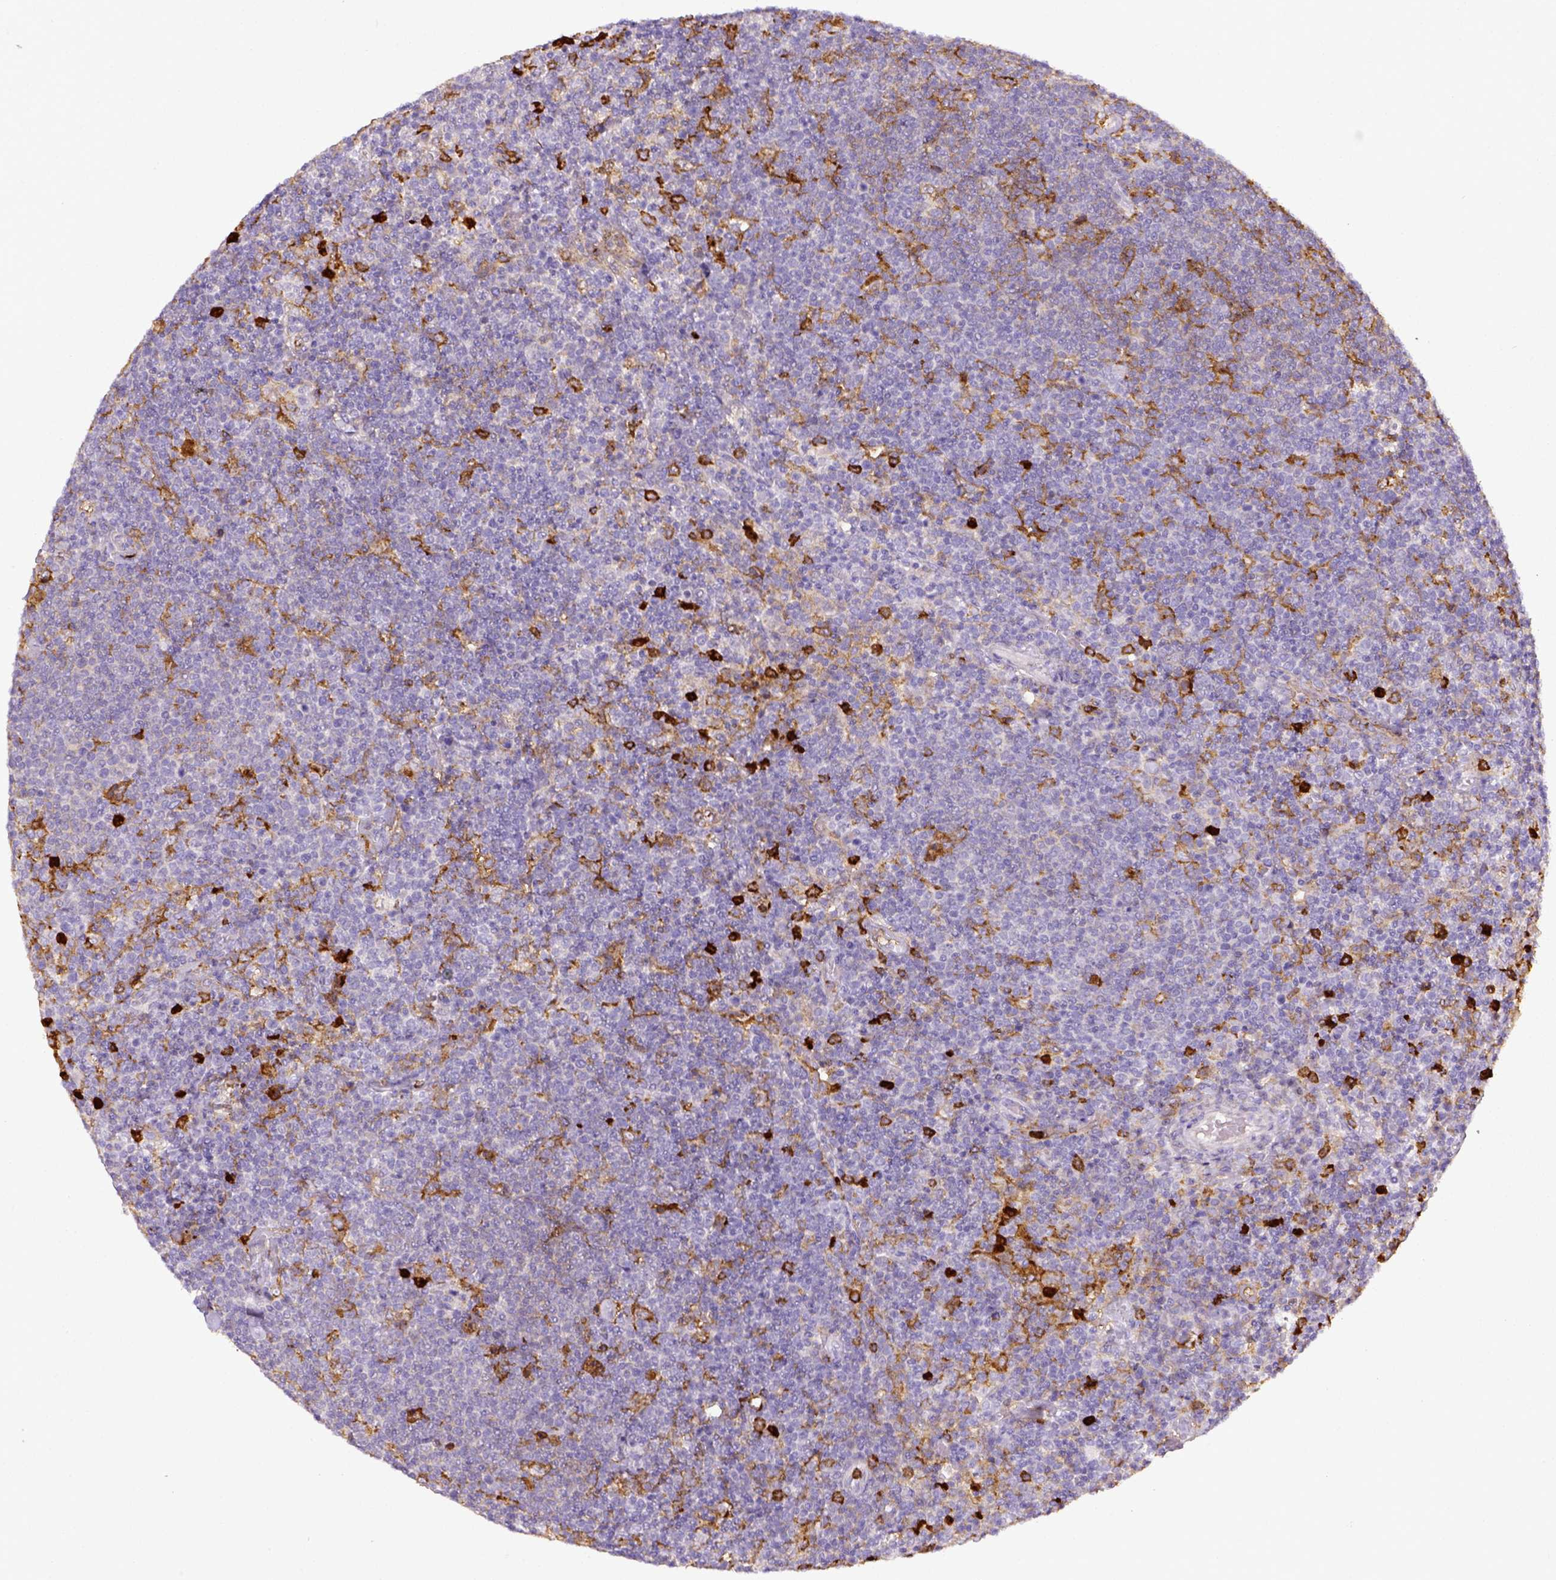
{"staining": {"intensity": "negative", "quantity": "none", "location": "none"}, "tissue": "lymphoma", "cell_type": "Tumor cells", "image_type": "cancer", "snomed": [{"axis": "morphology", "description": "Malignant lymphoma, non-Hodgkin's type, High grade"}, {"axis": "topography", "description": "Lymph node"}], "caption": "High-grade malignant lymphoma, non-Hodgkin's type was stained to show a protein in brown. There is no significant expression in tumor cells. (DAB (3,3'-diaminobenzidine) immunohistochemistry (IHC) visualized using brightfield microscopy, high magnification).", "gene": "ITGAM", "patient": {"sex": "male", "age": 61}}